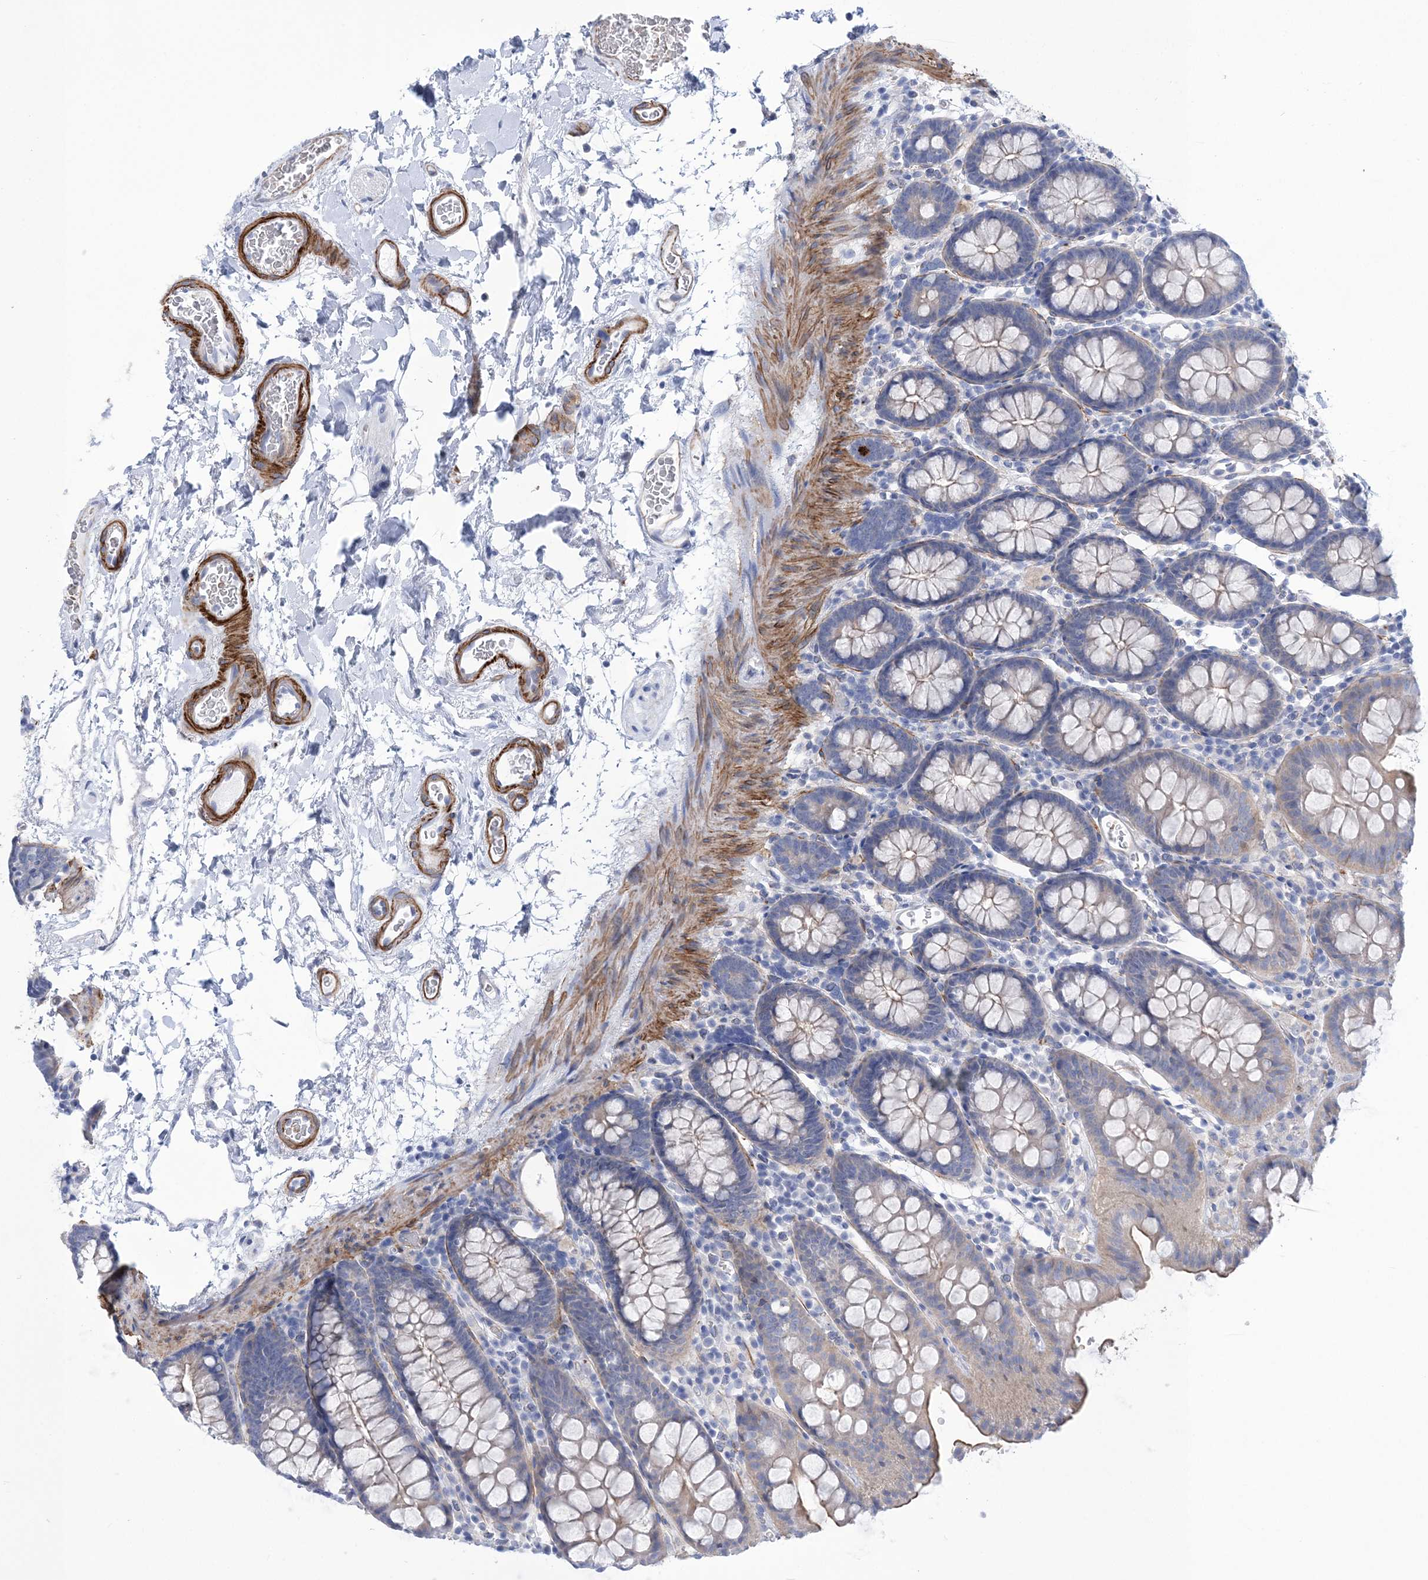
{"staining": {"intensity": "negative", "quantity": "none", "location": "none"}, "tissue": "colon", "cell_type": "Endothelial cells", "image_type": "normal", "snomed": [{"axis": "morphology", "description": "Normal tissue, NOS"}, {"axis": "topography", "description": "Colon"}], "caption": "IHC of benign human colon displays no expression in endothelial cells.", "gene": "WDR74", "patient": {"sex": "male", "age": 75}}